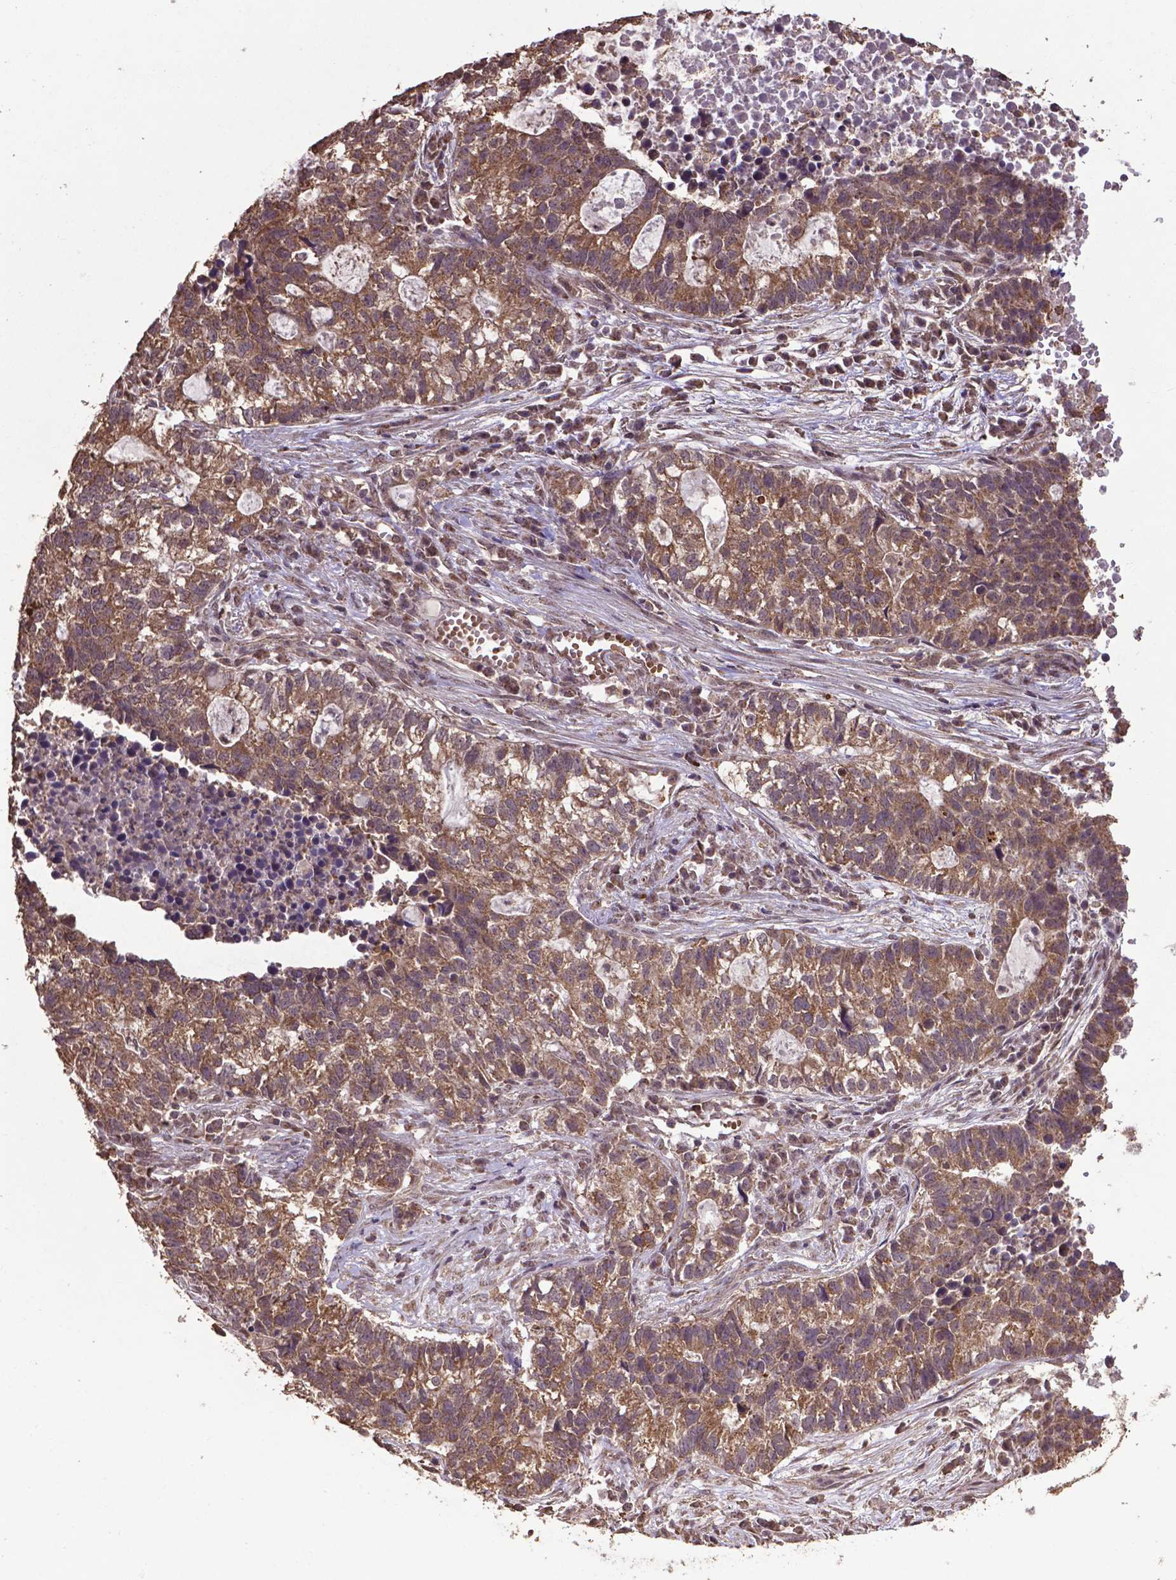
{"staining": {"intensity": "moderate", "quantity": ">75%", "location": "cytoplasmic/membranous"}, "tissue": "lung cancer", "cell_type": "Tumor cells", "image_type": "cancer", "snomed": [{"axis": "morphology", "description": "Adenocarcinoma, NOS"}, {"axis": "topography", "description": "Lung"}], "caption": "Protein expression analysis of adenocarcinoma (lung) displays moderate cytoplasmic/membranous expression in about >75% of tumor cells.", "gene": "DCAF1", "patient": {"sex": "male", "age": 57}}